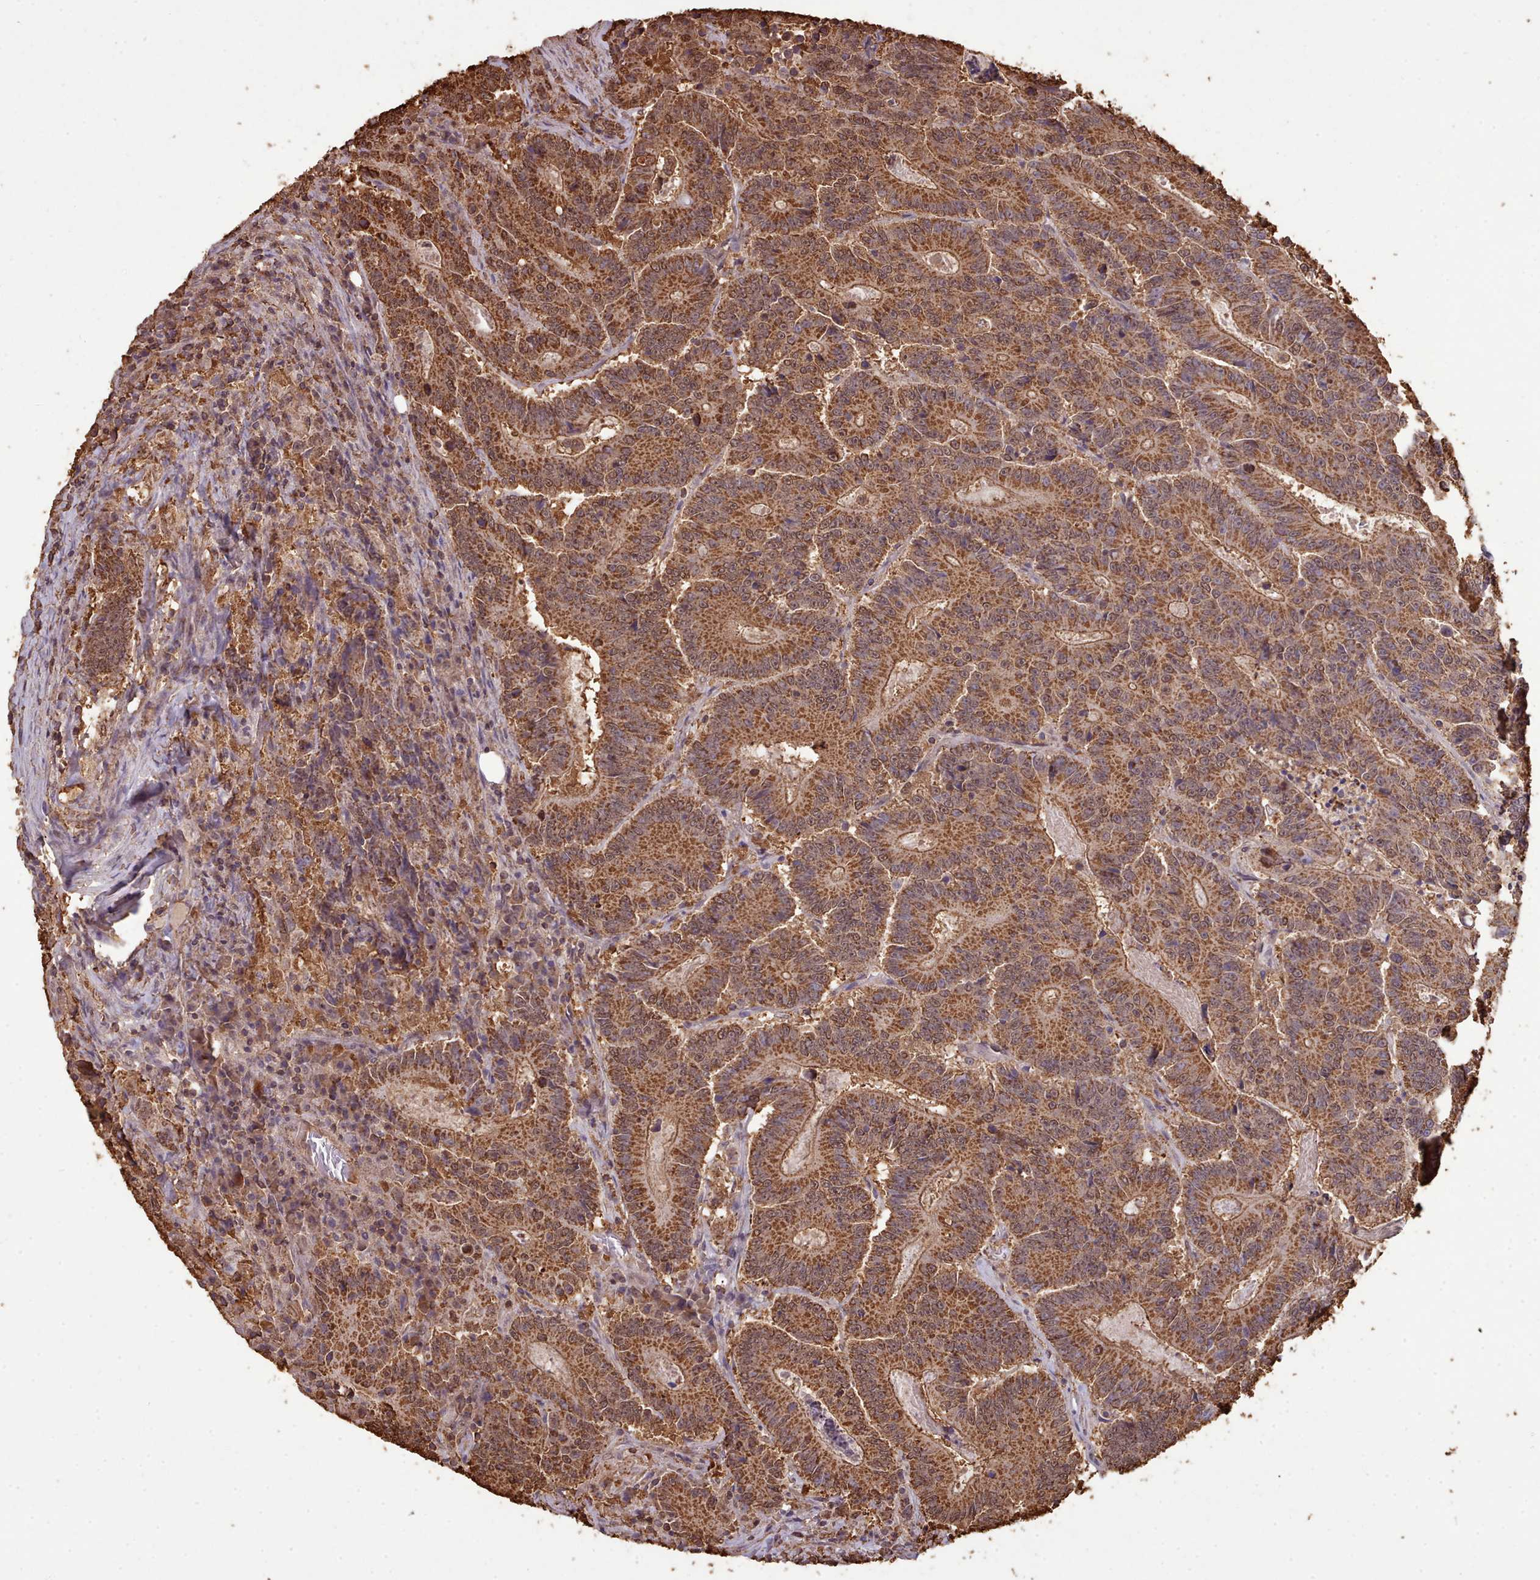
{"staining": {"intensity": "strong", "quantity": ">75%", "location": "cytoplasmic/membranous"}, "tissue": "colorectal cancer", "cell_type": "Tumor cells", "image_type": "cancer", "snomed": [{"axis": "morphology", "description": "Adenocarcinoma, NOS"}, {"axis": "topography", "description": "Colon"}], "caption": "Immunohistochemical staining of human adenocarcinoma (colorectal) reveals high levels of strong cytoplasmic/membranous staining in approximately >75% of tumor cells.", "gene": "METRN", "patient": {"sex": "male", "age": 83}}